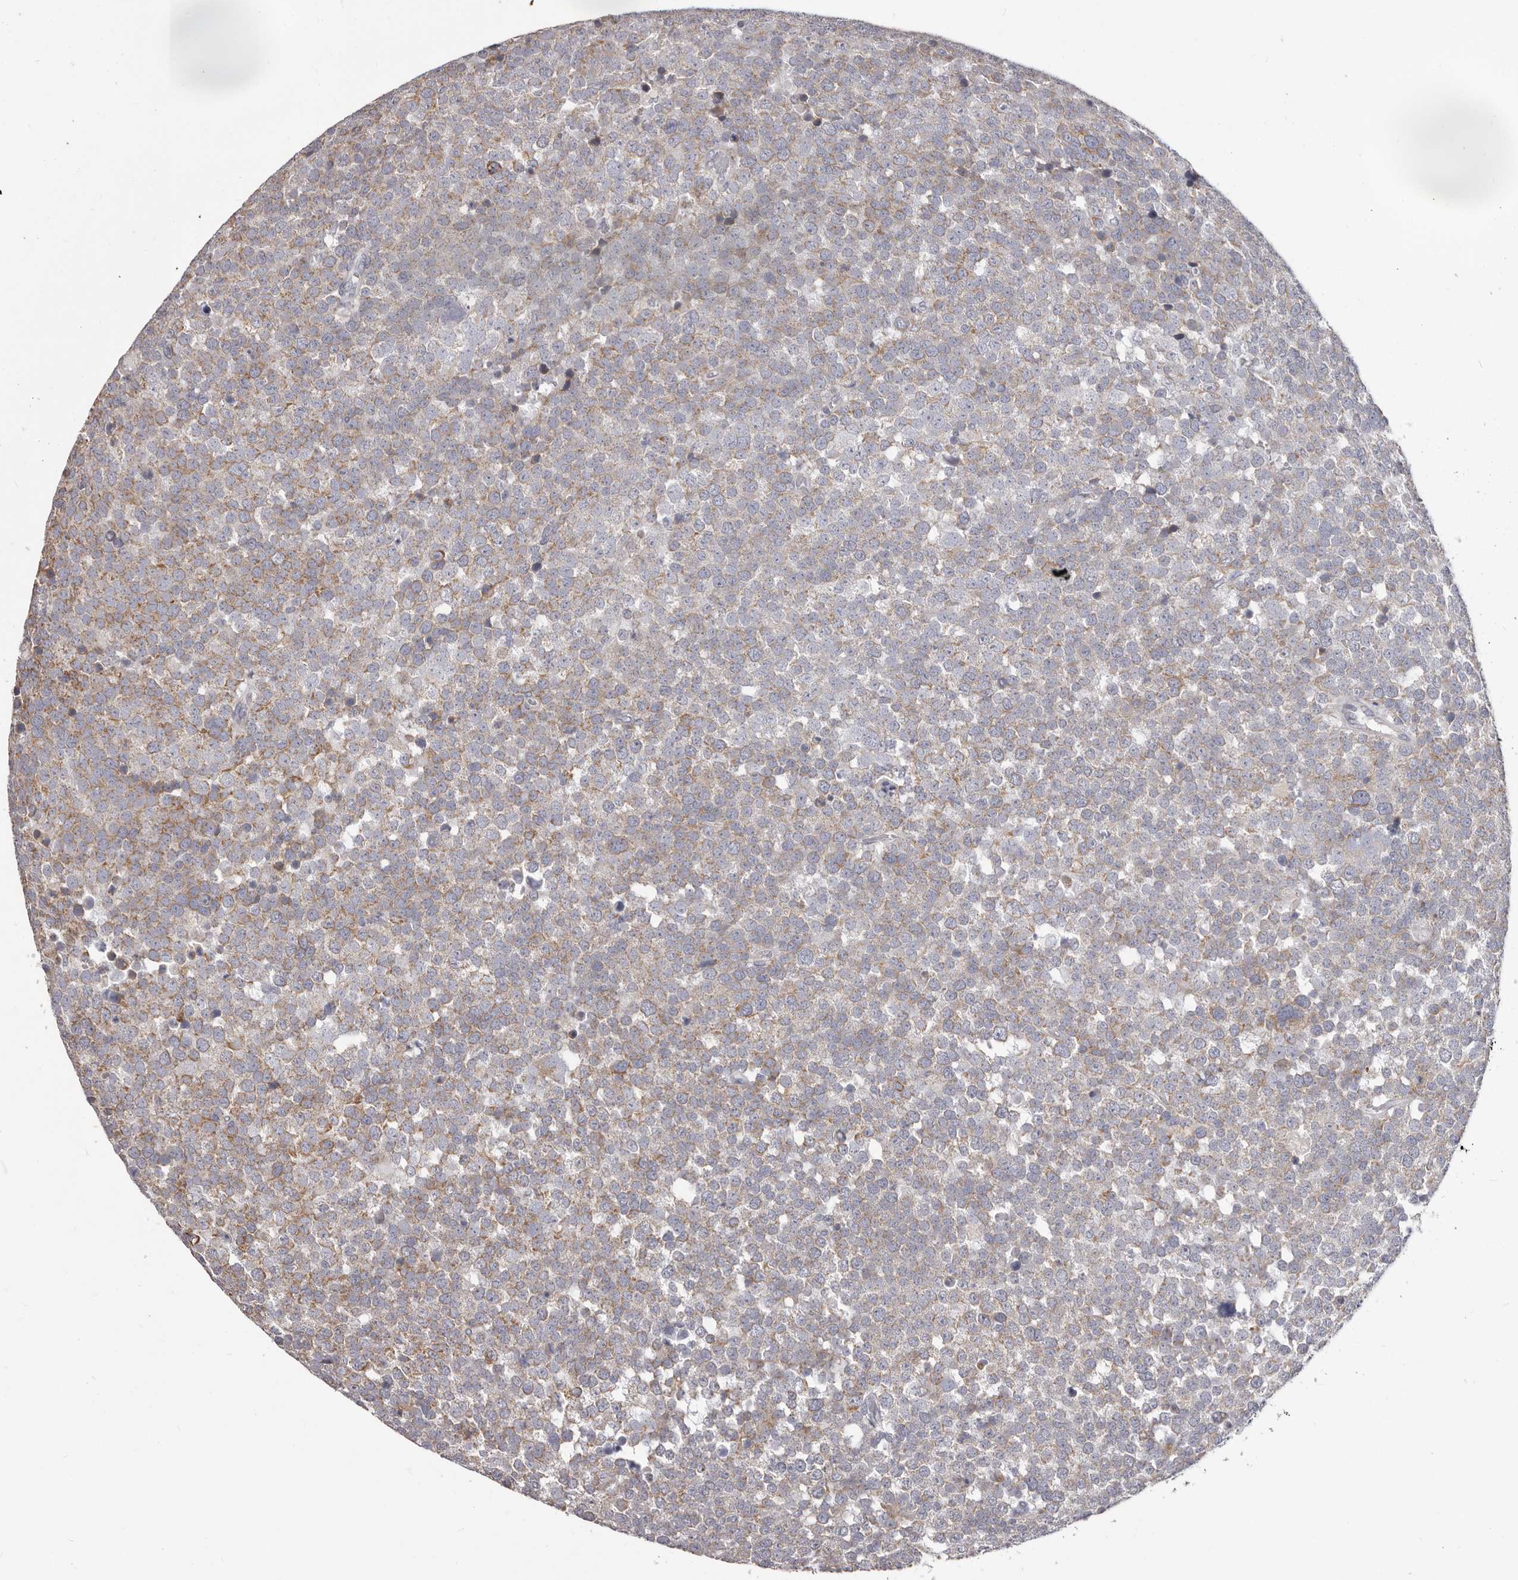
{"staining": {"intensity": "moderate", "quantity": "25%-75%", "location": "cytoplasmic/membranous"}, "tissue": "testis cancer", "cell_type": "Tumor cells", "image_type": "cancer", "snomed": [{"axis": "morphology", "description": "Seminoma, NOS"}, {"axis": "topography", "description": "Testis"}], "caption": "Immunohistochemistry of testis cancer (seminoma) shows medium levels of moderate cytoplasmic/membranous positivity in approximately 25%-75% of tumor cells. (DAB = brown stain, brightfield microscopy at high magnification).", "gene": "PRMT2", "patient": {"sex": "male", "age": 71}}